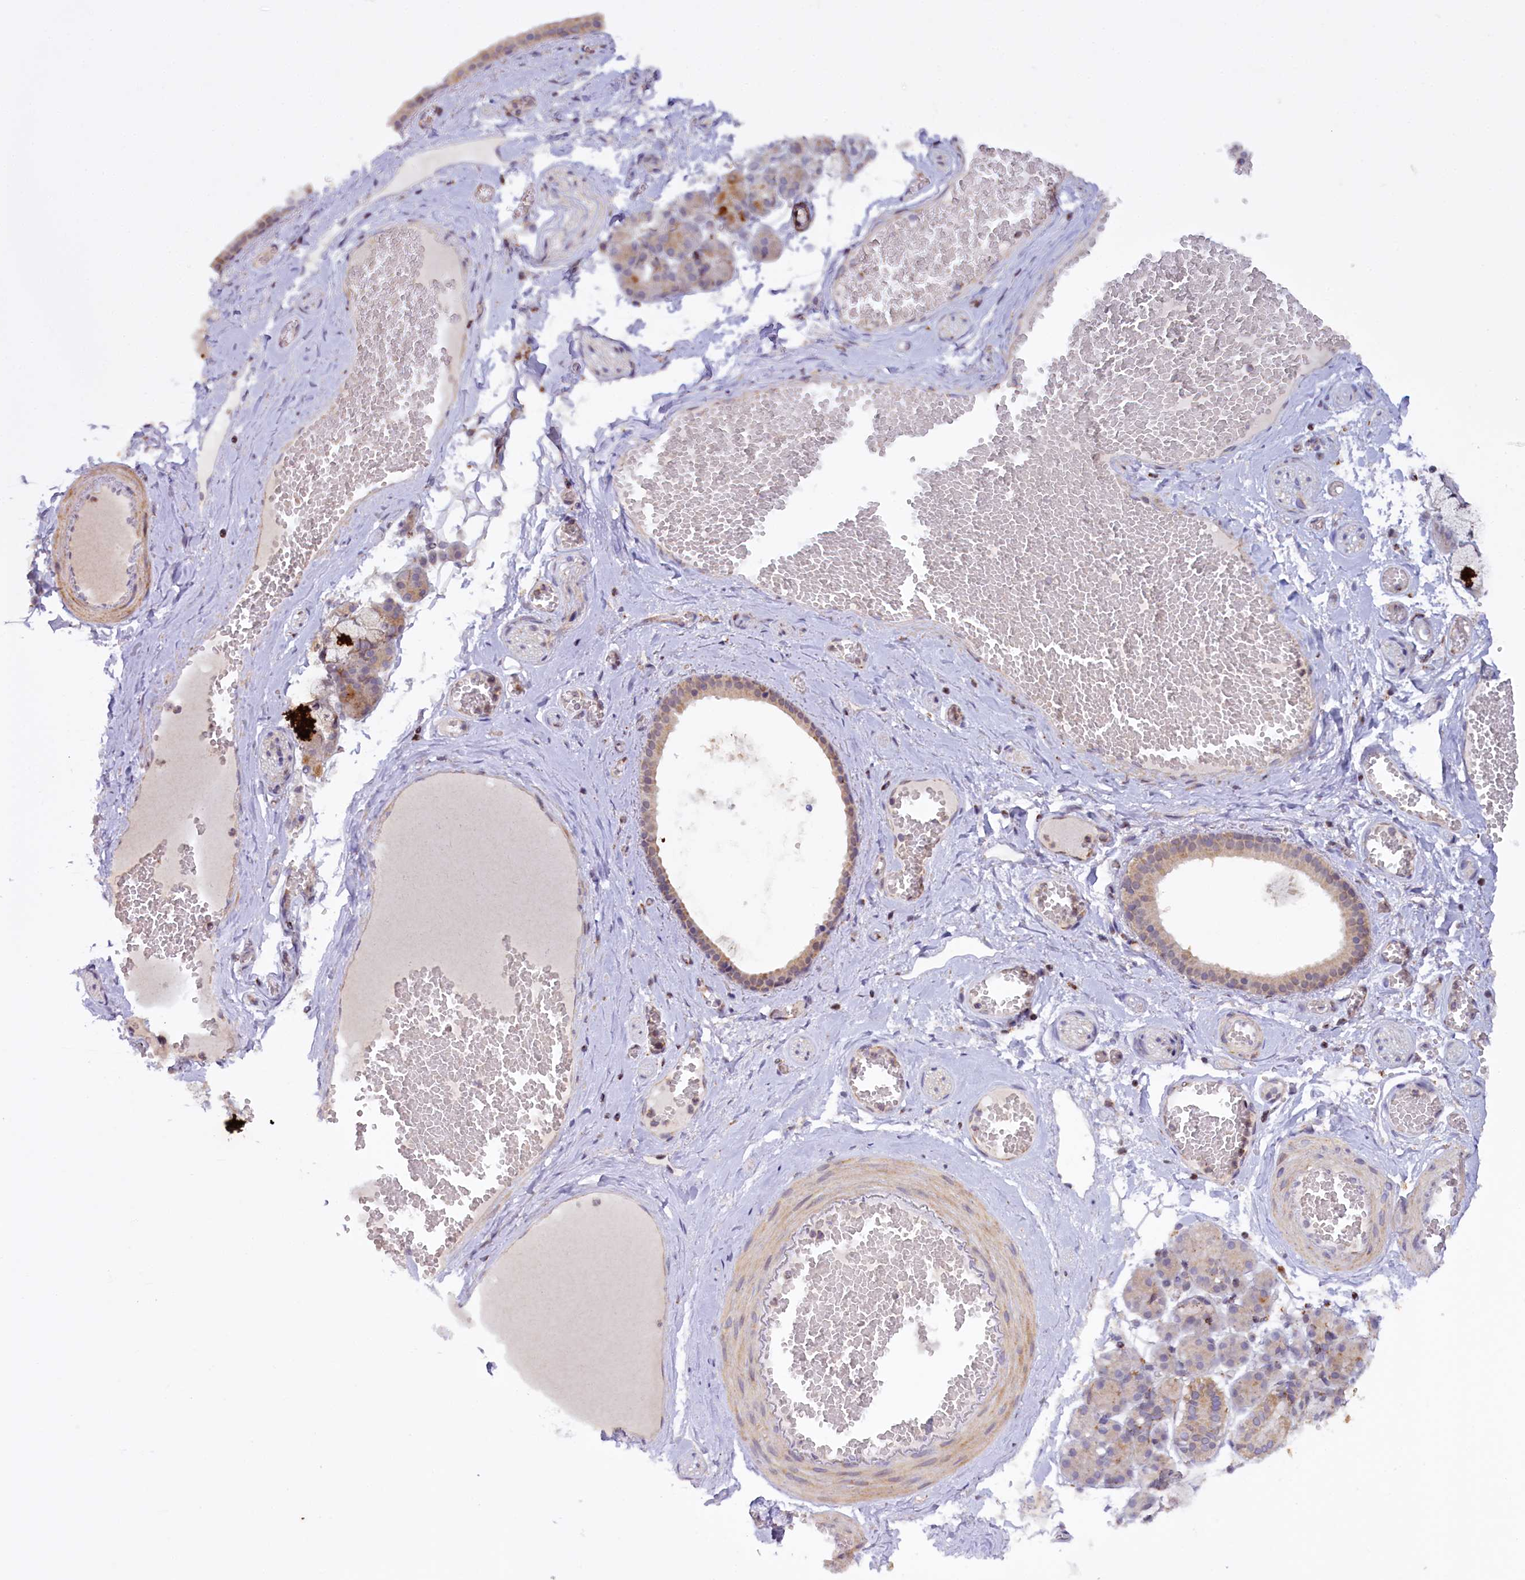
{"staining": {"intensity": "moderate", "quantity": "<25%", "location": "cytoplasmic/membranous"}, "tissue": "salivary gland", "cell_type": "Glandular cells", "image_type": "normal", "snomed": [{"axis": "morphology", "description": "Normal tissue, NOS"}, {"axis": "topography", "description": "Salivary gland"}], "caption": "Immunohistochemistry micrograph of normal salivary gland: salivary gland stained using immunohistochemistry exhibits low levels of moderate protein expression localized specifically in the cytoplasmic/membranous of glandular cells, appearing as a cytoplasmic/membranous brown color.", "gene": "DYNC2H1", "patient": {"sex": "male", "age": 63}}